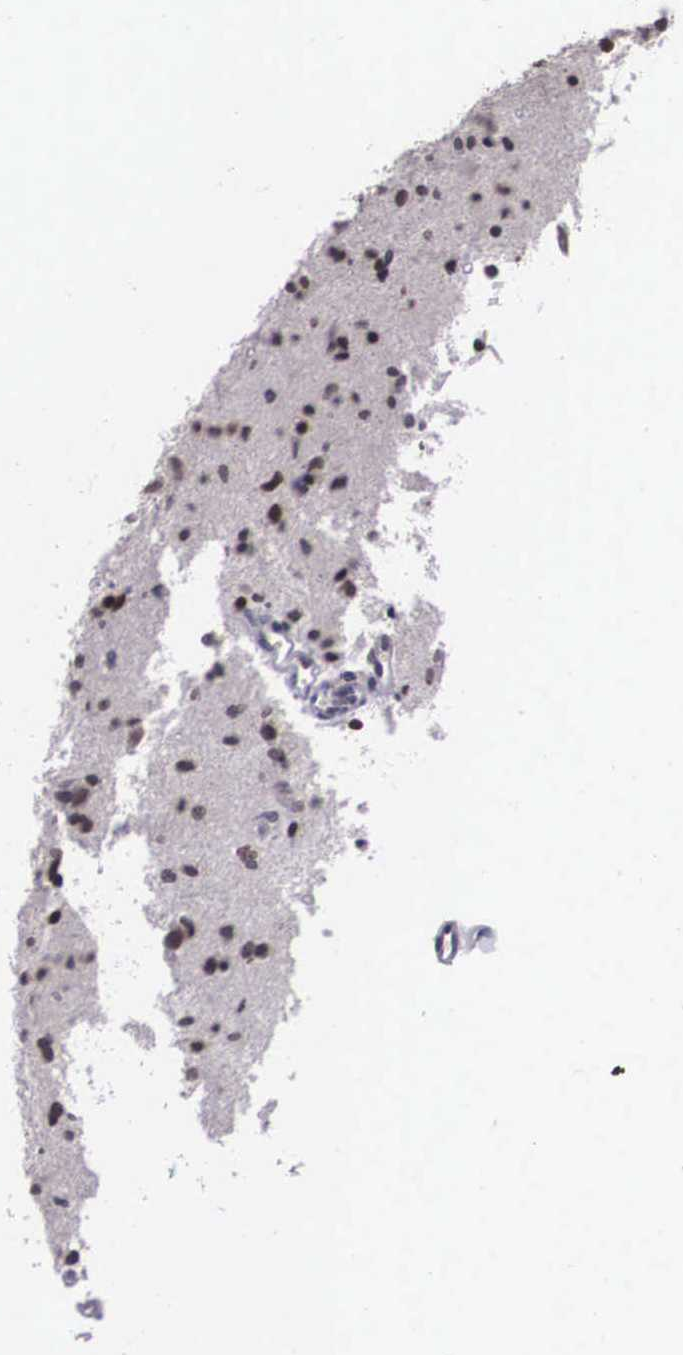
{"staining": {"intensity": "weak", "quantity": "<25%", "location": "nuclear"}, "tissue": "glioma", "cell_type": "Tumor cells", "image_type": "cancer", "snomed": [{"axis": "morphology", "description": "Glioma, malignant, Low grade"}, {"axis": "topography", "description": "Brain"}], "caption": "Glioma was stained to show a protein in brown. There is no significant staining in tumor cells.", "gene": "ZNF275", "patient": {"sex": "female", "age": 46}}